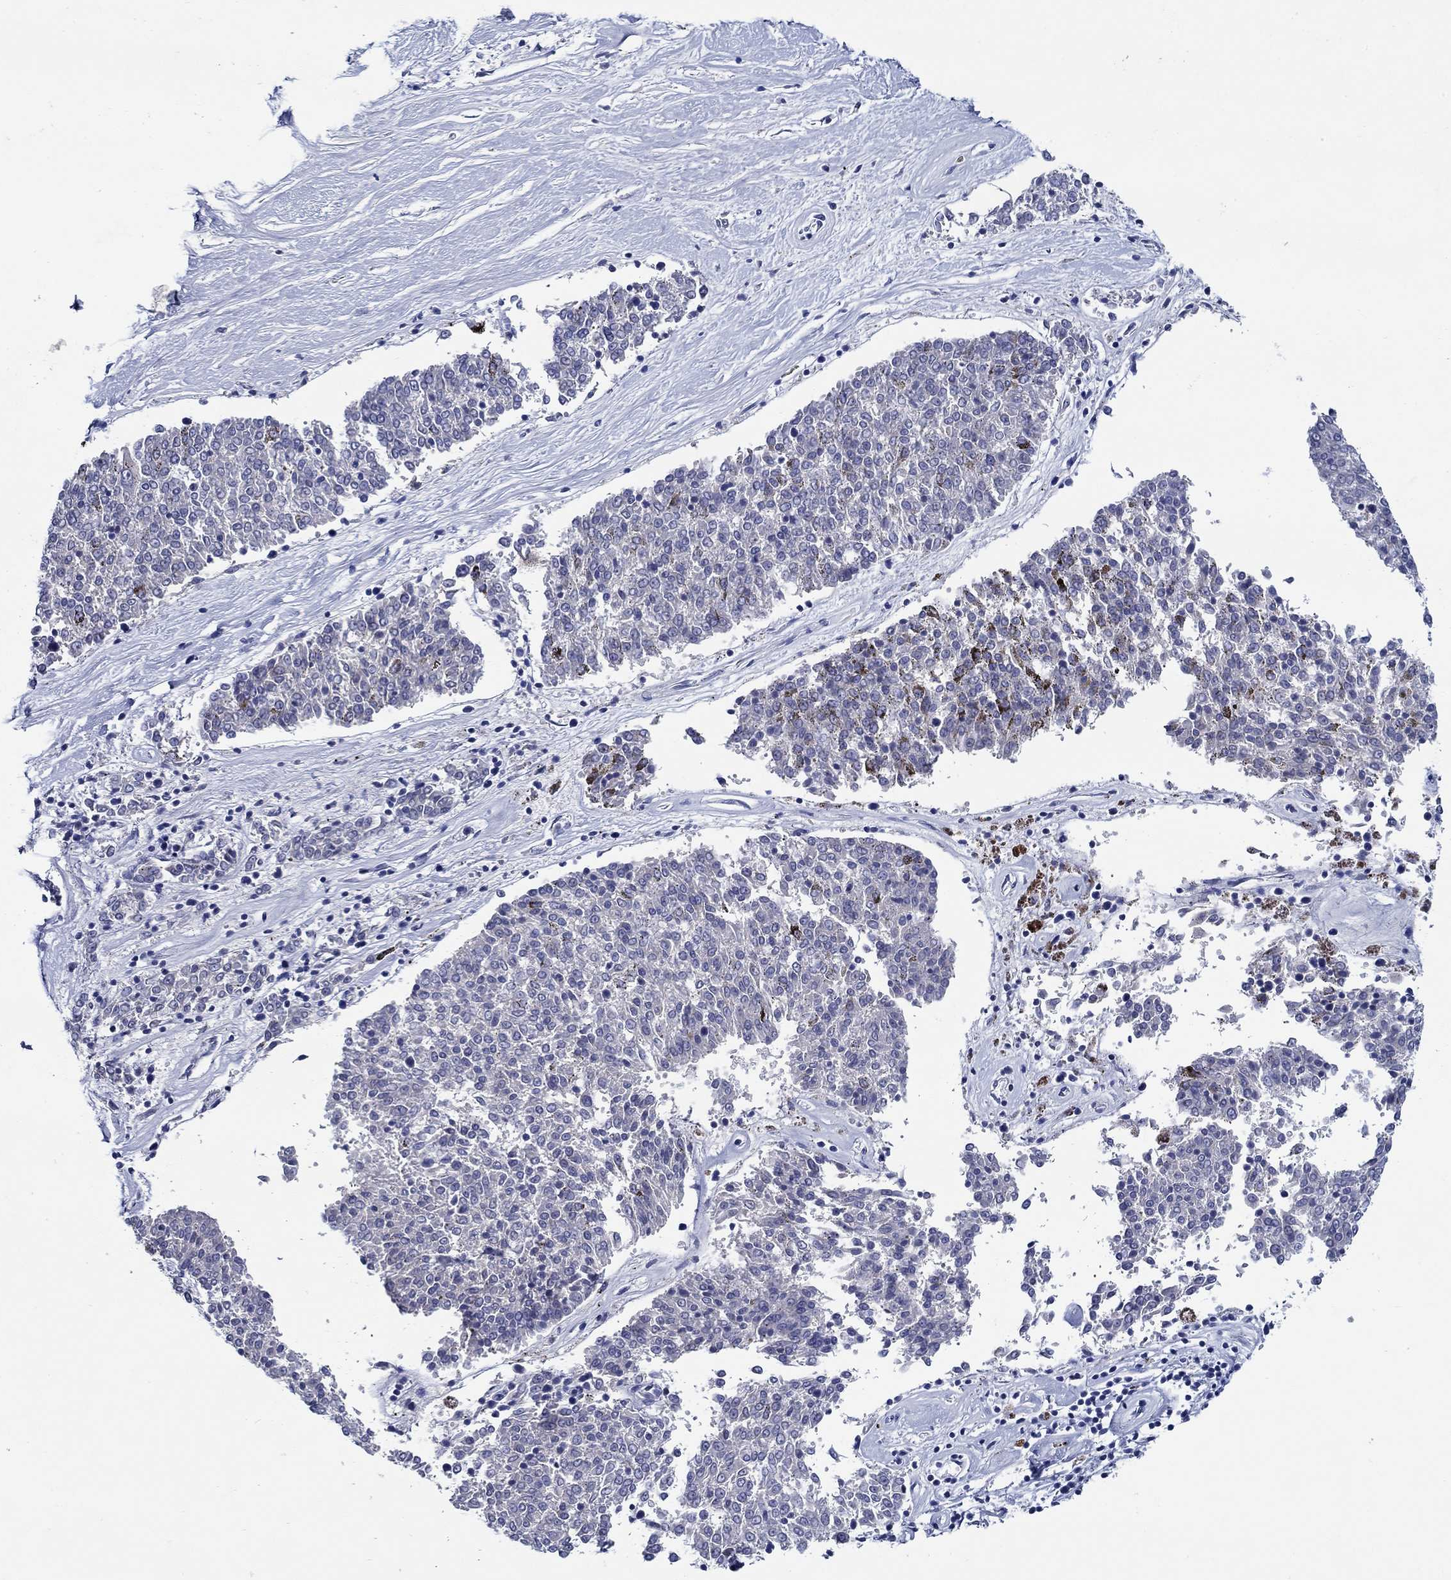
{"staining": {"intensity": "negative", "quantity": "none", "location": "none"}, "tissue": "melanoma", "cell_type": "Tumor cells", "image_type": "cancer", "snomed": [{"axis": "morphology", "description": "Malignant melanoma, NOS"}, {"axis": "topography", "description": "Skin"}], "caption": "An immunohistochemistry (IHC) photomicrograph of melanoma is shown. There is no staining in tumor cells of melanoma. Nuclei are stained in blue.", "gene": "MC2R", "patient": {"sex": "female", "age": 72}}